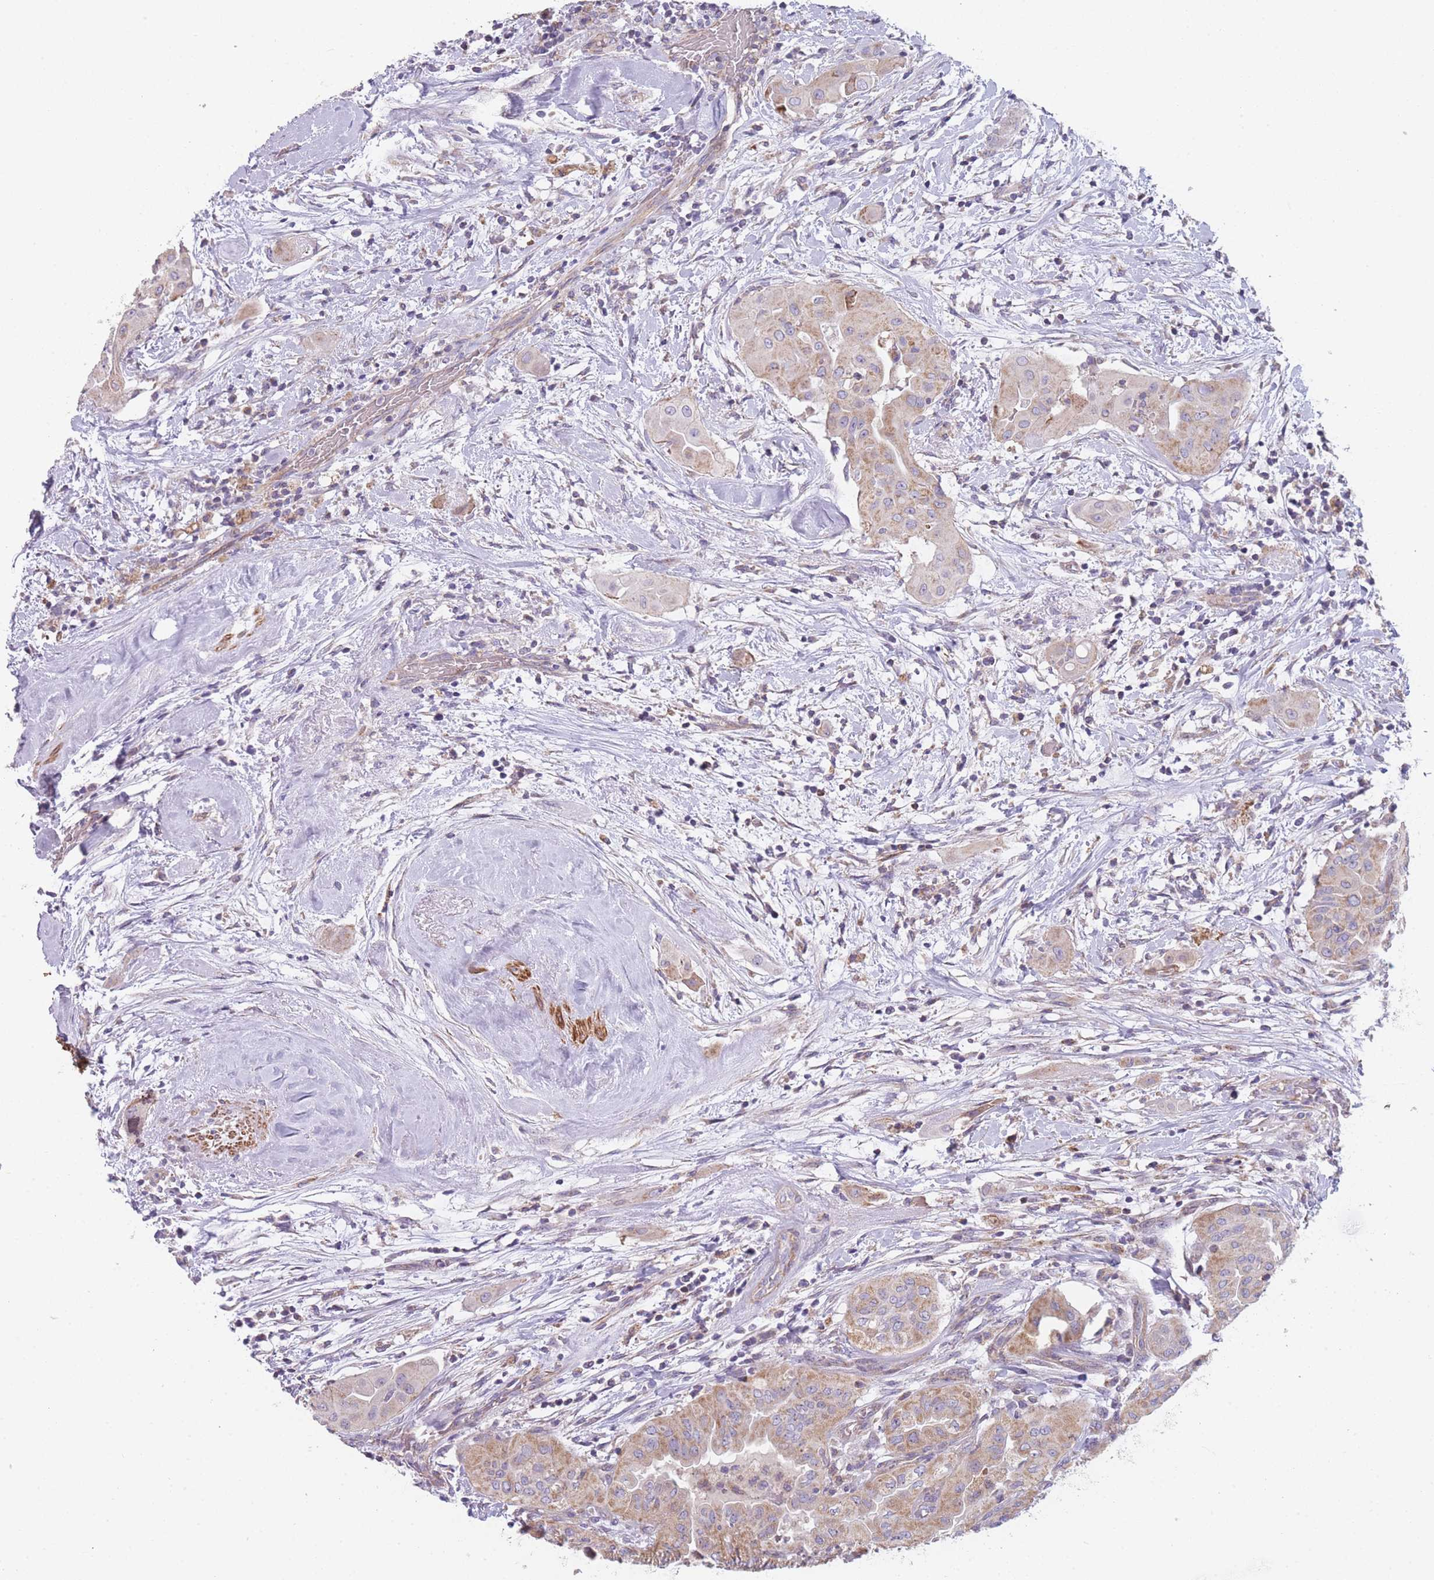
{"staining": {"intensity": "moderate", "quantity": "25%-75%", "location": "cytoplasmic/membranous"}, "tissue": "thyroid cancer", "cell_type": "Tumor cells", "image_type": "cancer", "snomed": [{"axis": "morphology", "description": "Papillary adenocarcinoma, NOS"}, {"axis": "topography", "description": "Thyroid gland"}], "caption": "Immunohistochemistry (DAB (3,3'-diaminobenzidine)) staining of papillary adenocarcinoma (thyroid) displays moderate cytoplasmic/membranous protein positivity in about 25%-75% of tumor cells.", "gene": "SMPD4", "patient": {"sex": "female", "age": 59}}